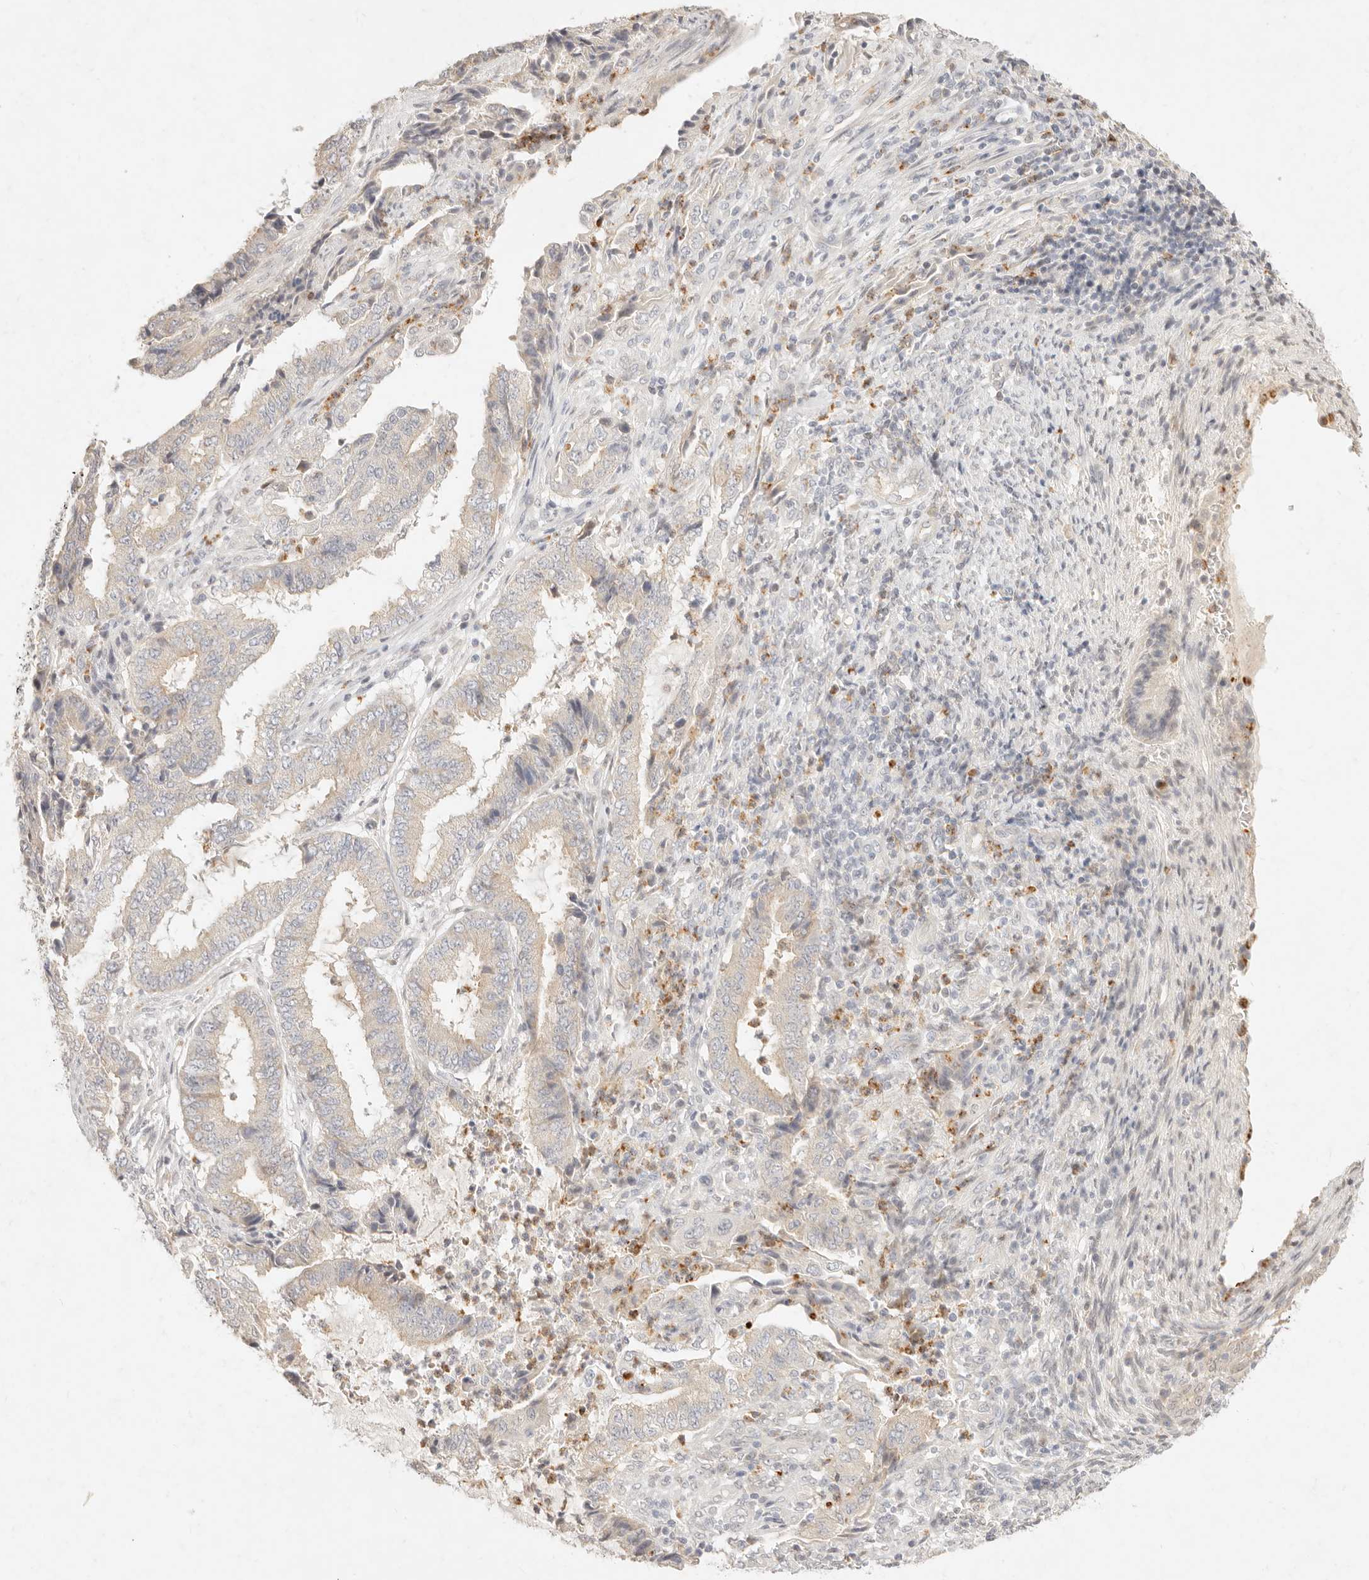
{"staining": {"intensity": "weak", "quantity": "25%-75%", "location": "cytoplasmic/membranous"}, "tissue": "endometrial cancer", "cell_type": "Tumor cells", "image_type": "cancer", "snomed": [{"axis": "morphology", "description": "Adenocarcinoma, NOS"}, {"axis": "topography", "description": "Endometrium"}], "caption": "Weak cytoplasmic/membranous staining is seen in about 25%-75% of tumor cells in endometrial cancer (adenocarcinoma). The staining was performed using DAB, with brown indicating positive protein expression. Nuclei are stained blue with hematoxylin.", "gene": "ASCL3", "patient": {"sex": "female", "age": 51}}